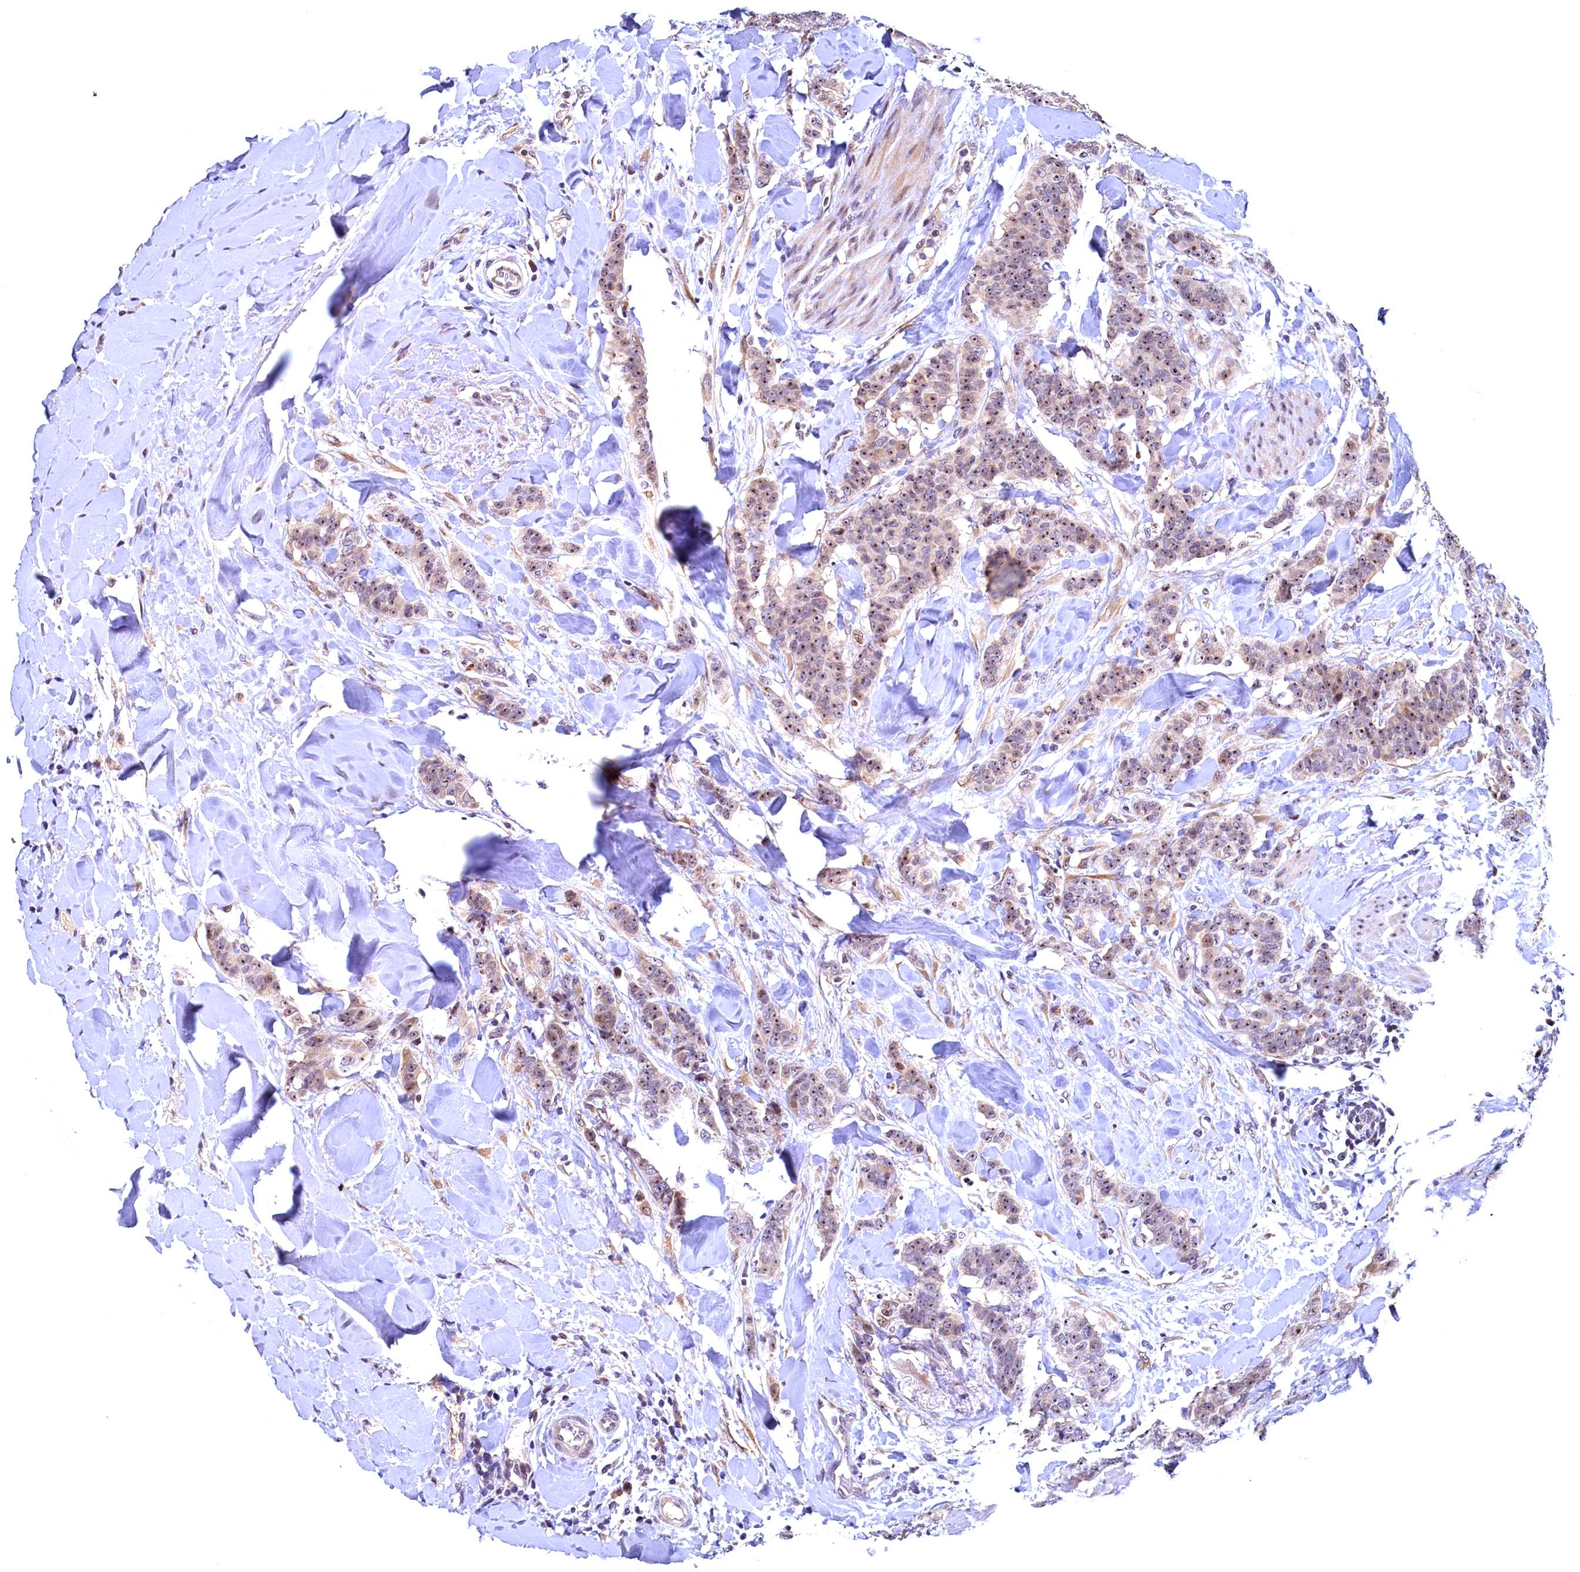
{"staining": {"intensity": "weak", "quantity": "25%-75%", "location": "nuclear"}, "tissue": "breast cancer", "cell_type": "Tumor cells", "image_type": "cancer", "snomed": [{"axis": "morphology", "description": "Duct carcinoma"}, {"axis": "topography", "description": "Breast"}], "caption": "This is an image of immunohistochemistry (IHC) staining of breast cancer, which shows weak positivity in the nuclear of tumor cells.", "gene": "LATS2", "patient": {"sex": "female", "age": 40}}